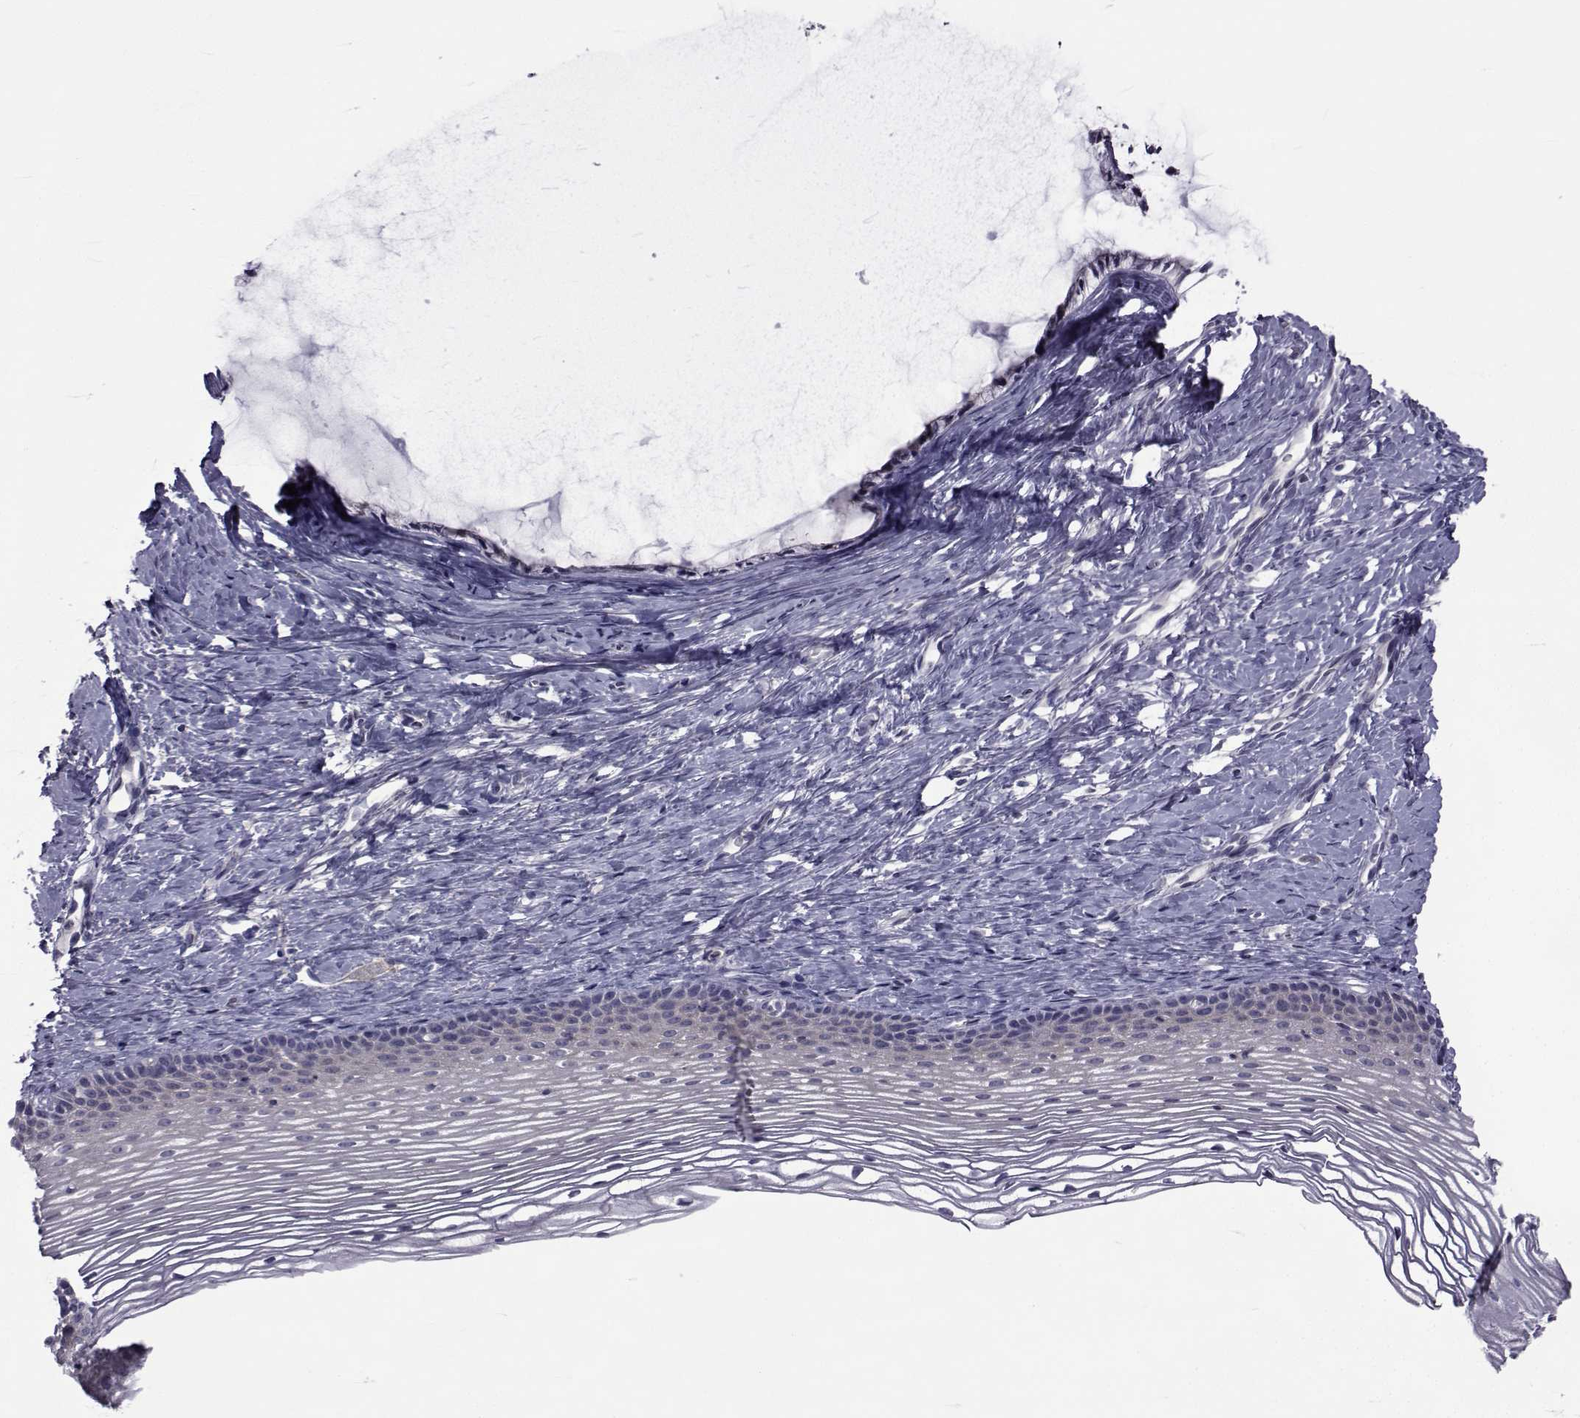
{"staining": {"intensity": "negative", "quantity": "none", "location": "none"}, "tissue": "cervix", "cell_type": "Glandular cells", "image_type": "normal", "snomed": [{"axis": "morphology", "description": "Normal tissue, NOS"}, {"axis": "topography", "description": "Cervix"}], "caption": "The immunohistochemistry (IHC) image has no significant staining in glandular cells of cervix. (IHC, brightfield microscopy, high magnification).", "gene": "SLC30A10", "patient": {"sex": "female", "age": 39}}